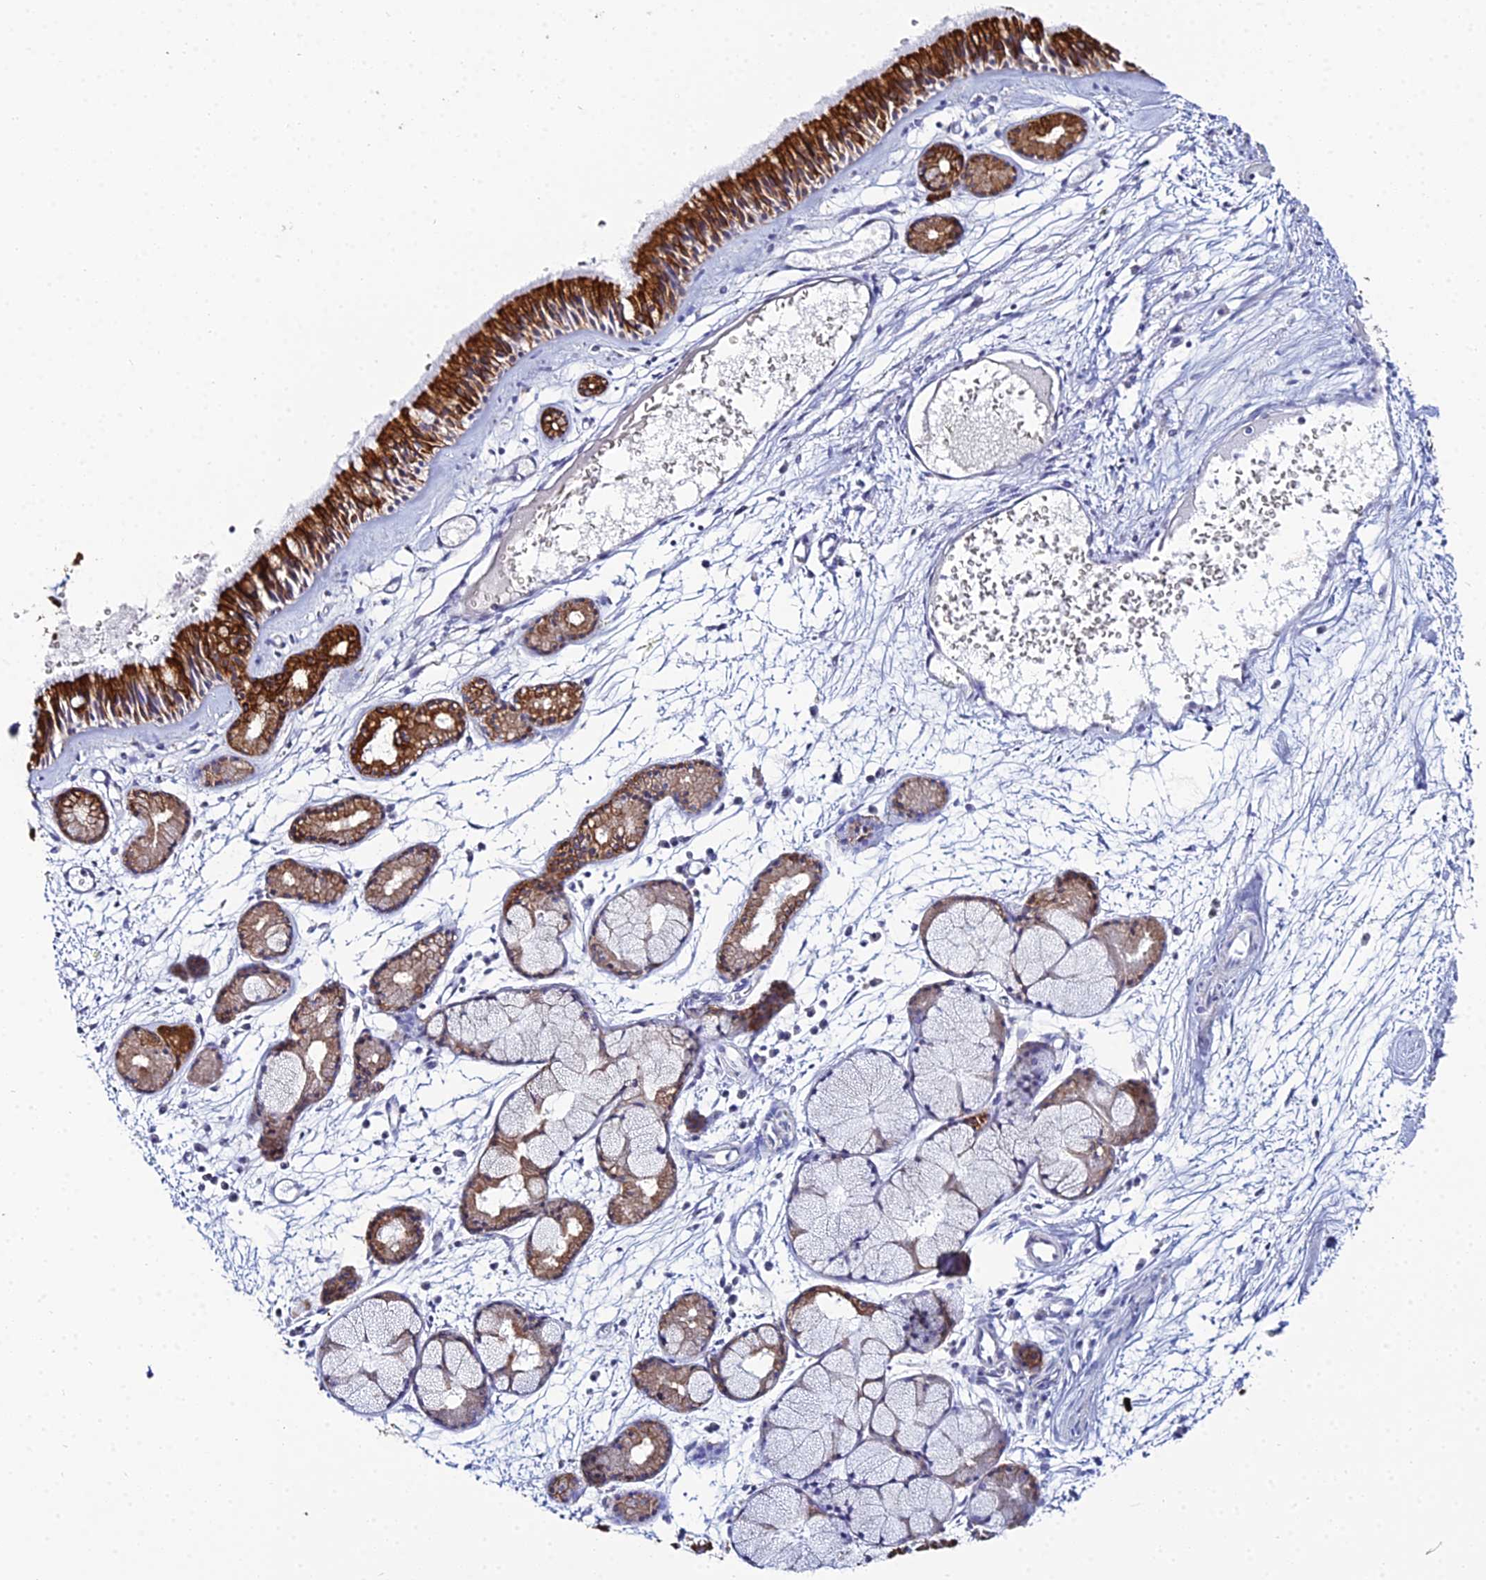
{"staining": {"intensity": "strong", "quantity": ">75%", "location": "cytoplasmic/membranous"}, "tissue": "nasopharynx", "cell_type": "Respiratory epithelial cells", "image_type": "normal", "snomed": [{"axis": "morphology", "description": "Normal tissue, NOS"}, {"axis": "topography", "description": "Nasopharynx"}], "caption": "The micrograph displays immunohistochemical staining of normal nasopharynx. There is strong cytoplasmic/membranous expression is identified in about >75% of respiratory epithelial cells. Immunohistochemistry stains the protein in brown and the nuclei are stained blue.", "gene": "ZXDA", "patient": {"sex": "male", "age": 81}}